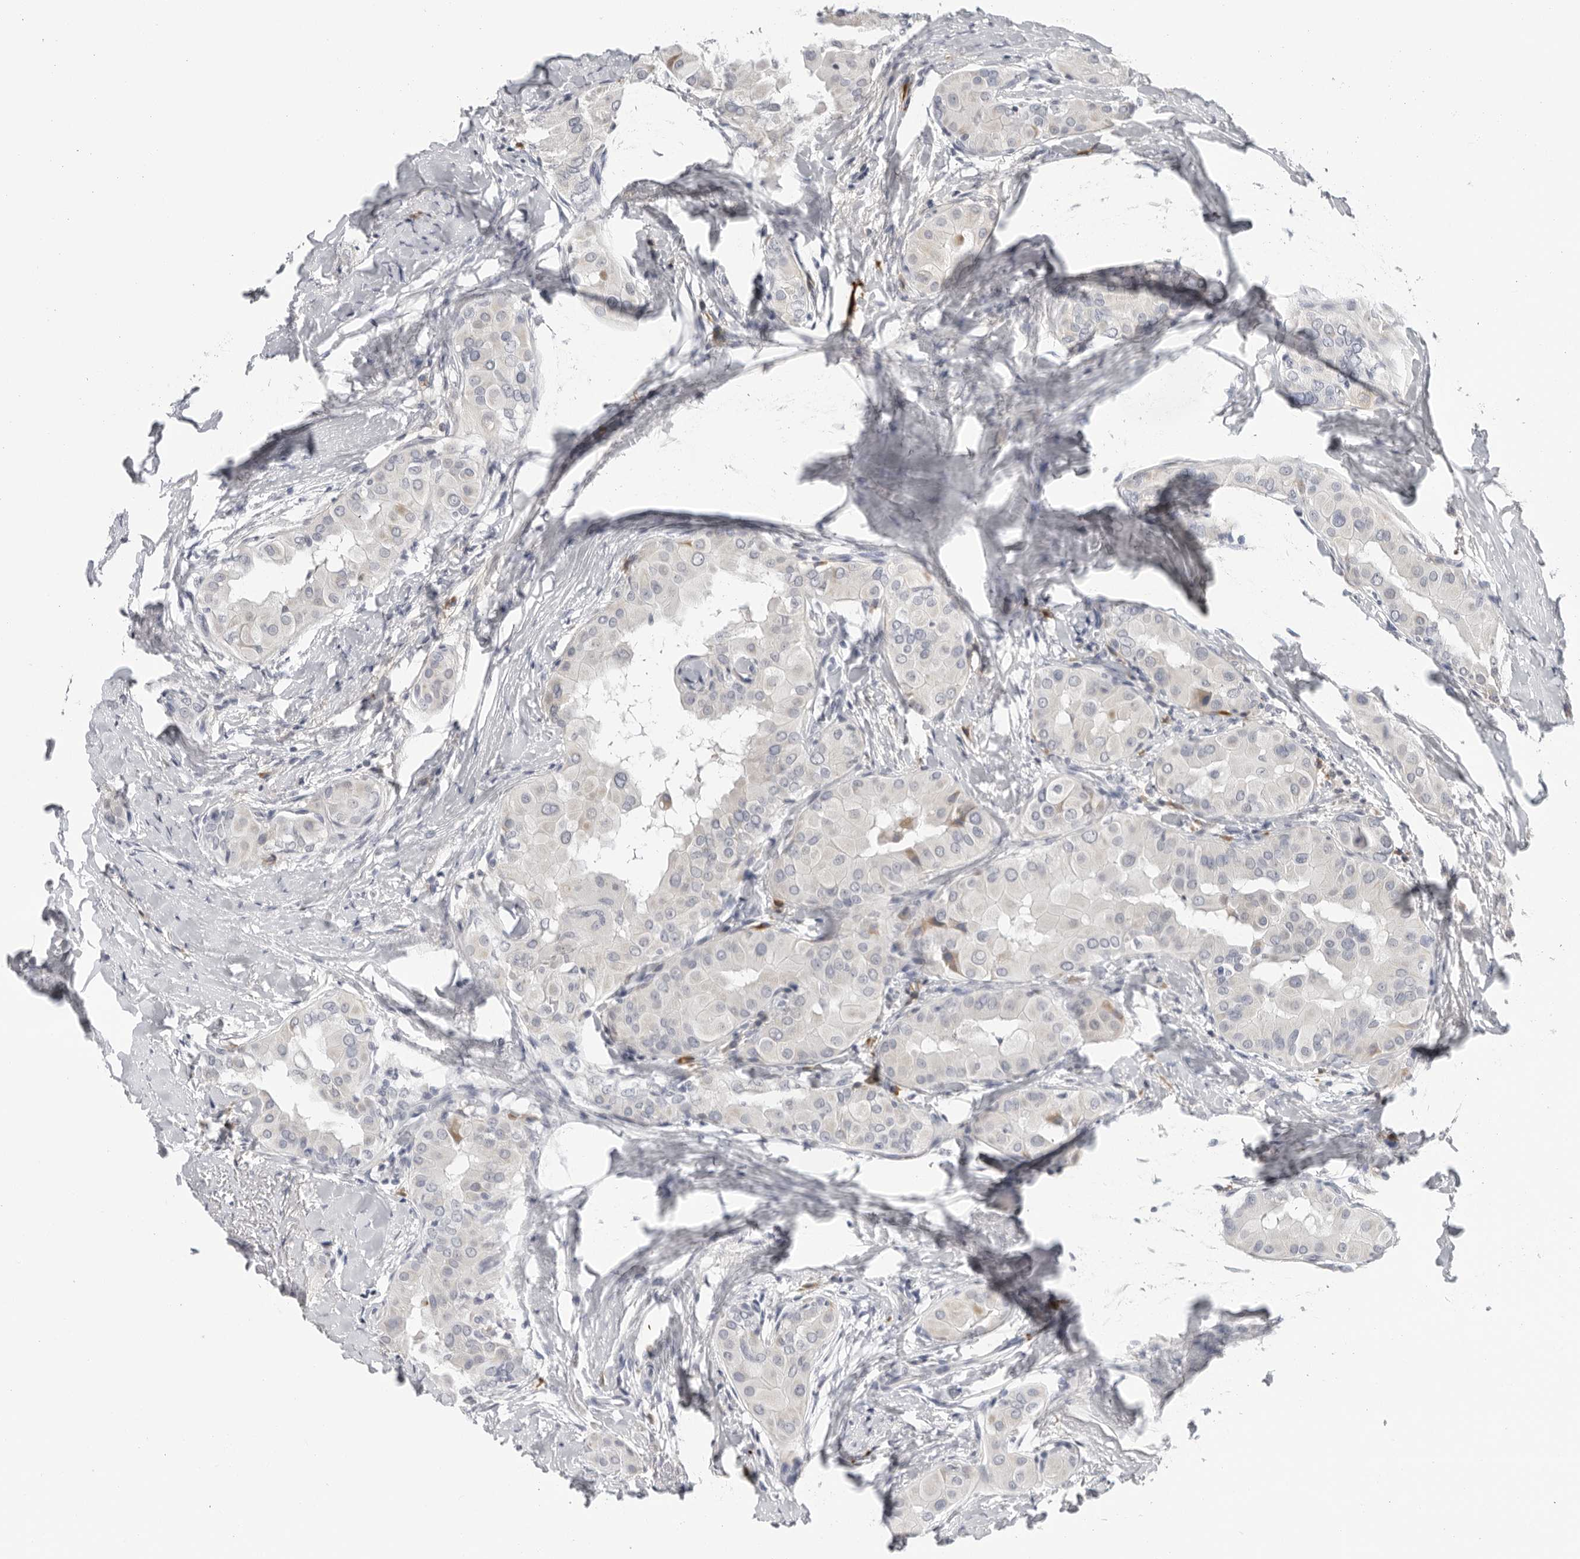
{"staining": {"intensity": "negative", "quantity": "none", "location": "none"}, "tissue": "thyroid cancer", "cell_type": "Tumor cells", "image_type": "cancer", "snomed": [{"axis": "morphology", "description": "Papillary adenocarcinoma, NOS"}, {"axis": "topography", "description": "Thyroid gland"}], "caption": "A micrograph of papillary adenocarcinoma (thyroid) stained for a protein shows no brown staining in tumor cells.", "gene": "ZNF502", "patient": {"sex": "male", "age": 33}}